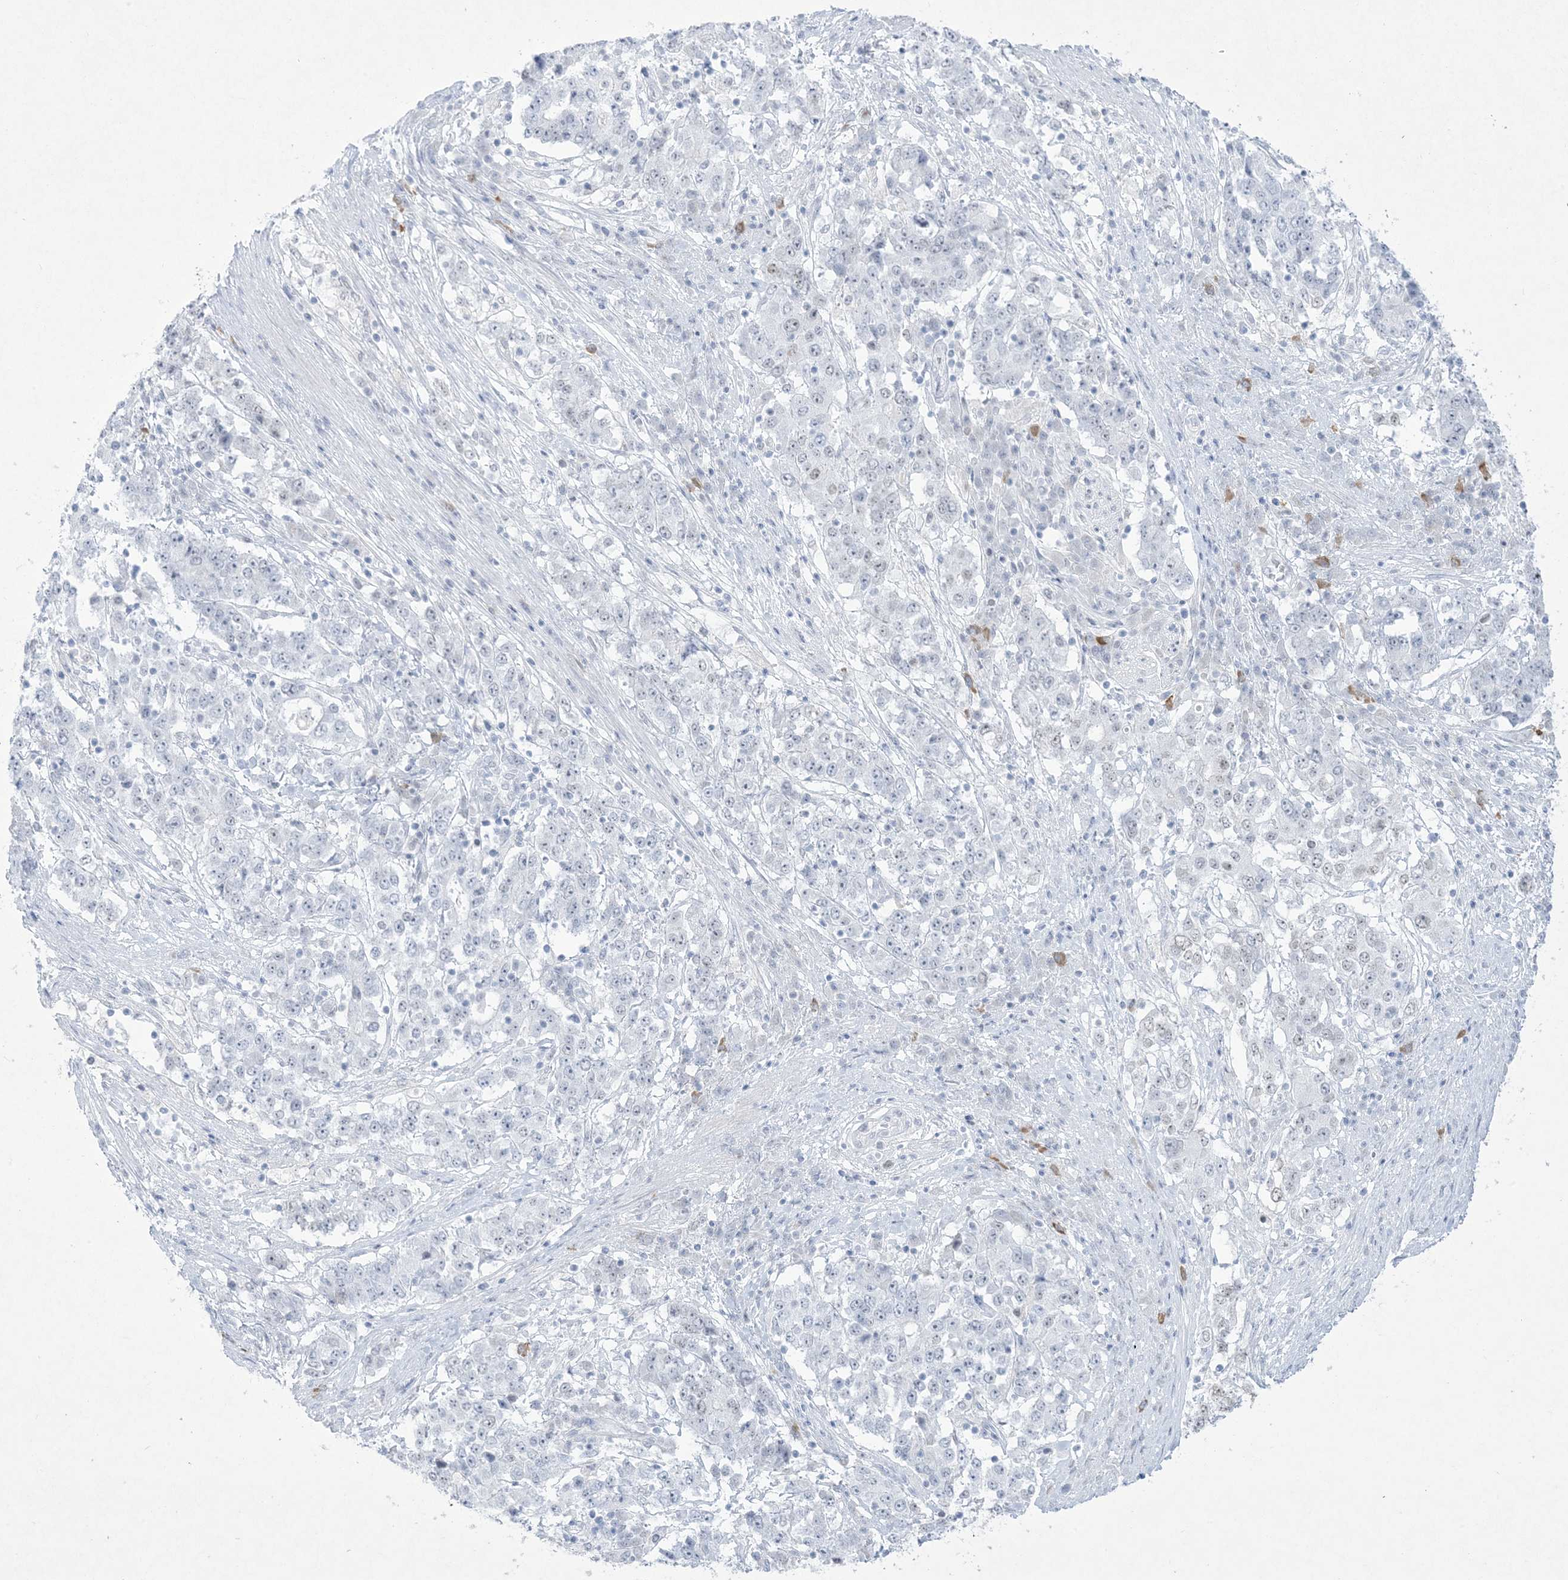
{"staining": {"intensity": "negative", "quantity": "none", "location": "none"}, "tissue": "stomach cancer", "cell_type": "Tumor cells", "image_type": "cancer", "snomed": [{"axis": "morphology", "description": "Adenocarcinoma, NOS"}, {"axis": "topography", "description": "Stomach"}], "caption": "High magnification brightfield microscopy of stomach cancer (adenocarcinoma) stained with DAB (brown) and counterstained with hematoxylin (blue): tumor cells show no significant staining.", "gene": "HOMEZ", "patient": {"sex": "male", "age": 59}}